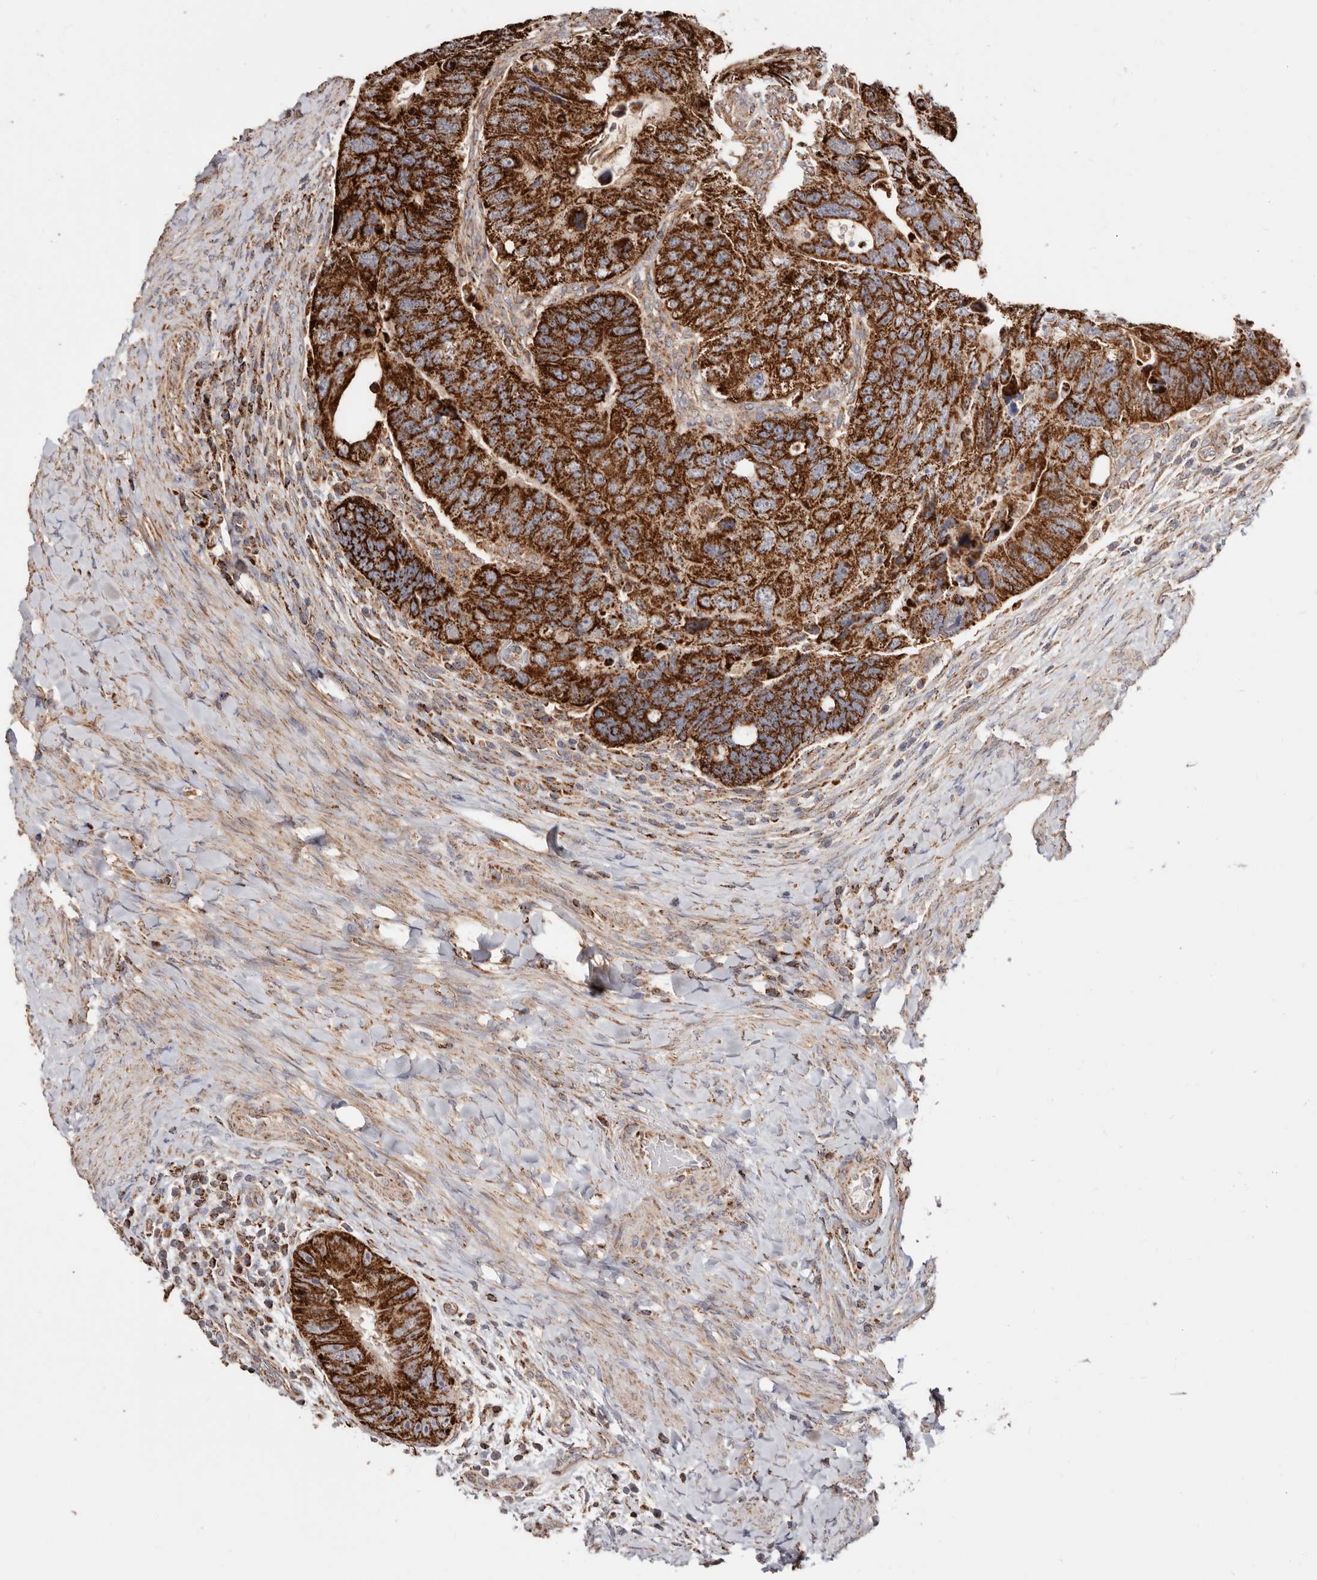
{"staining": {"intensity": "strong", "quantity": ">75%", "location": "cytoplasmic/membranous"}, "tissue": "colorectal cancer", "cell_type": "Tumor cells", "image_type": "cancer", "snomed": [{"axis": "morphology", "description": "Adenocarcinoma, NOS"}, {"axis": "topography", "description": "Rectum"}], "caption": "Immunohistochemical staining of human colorectal adenocarcinoma shows high levels of strong cytoplasmic/membranous protein expression in about >75% of tumor cells.", "gene": "PRKACB", "patient": {"sex": "male", "age": 59}}